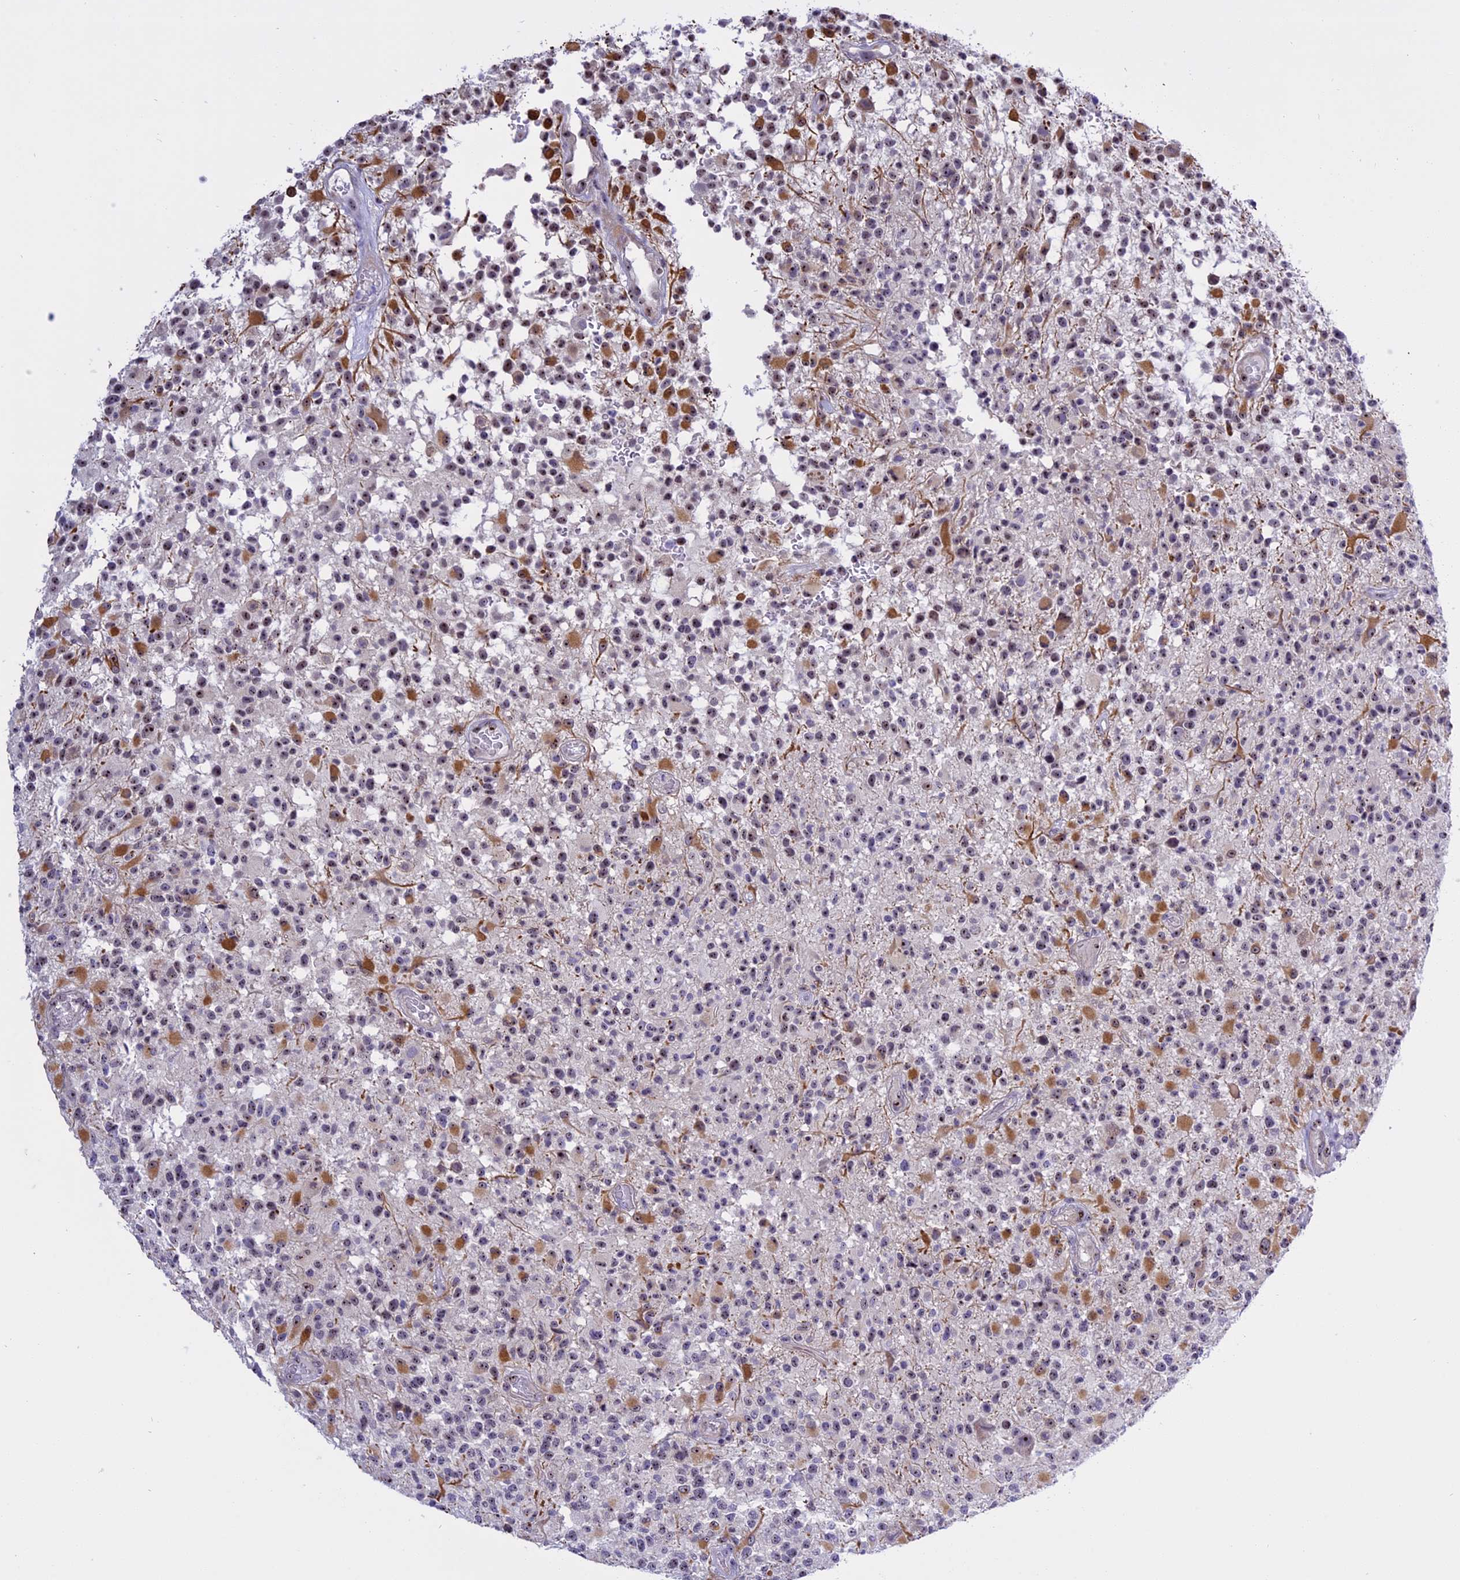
{"staining": {"intensity": "moderate", "quantity": "25%-75%", "location": "cytoplasmic/membranous,nuclear"}, "tissue": "glioma", "cell_type": "Tumor cells", "image_type": "cancer", "snomed": [{"axis": "morphology", "description": "Glioma, malignant, High grade"}, {"axis": "morphology", "description": "Glioblastoma, NOS"}, {"axis": "topography", "description": "Brain"}], "caption": "Immunohistochemistry (IHC) (DAB (3,3'-diaminobenzidine)) staining of glioma reveals moderate cytoplasmic/membranous and nuclear protein positivity in about 25%-75% of tumor cells.", "gene": "TBL3", "patient": {"sex": "male", "age": 60}}